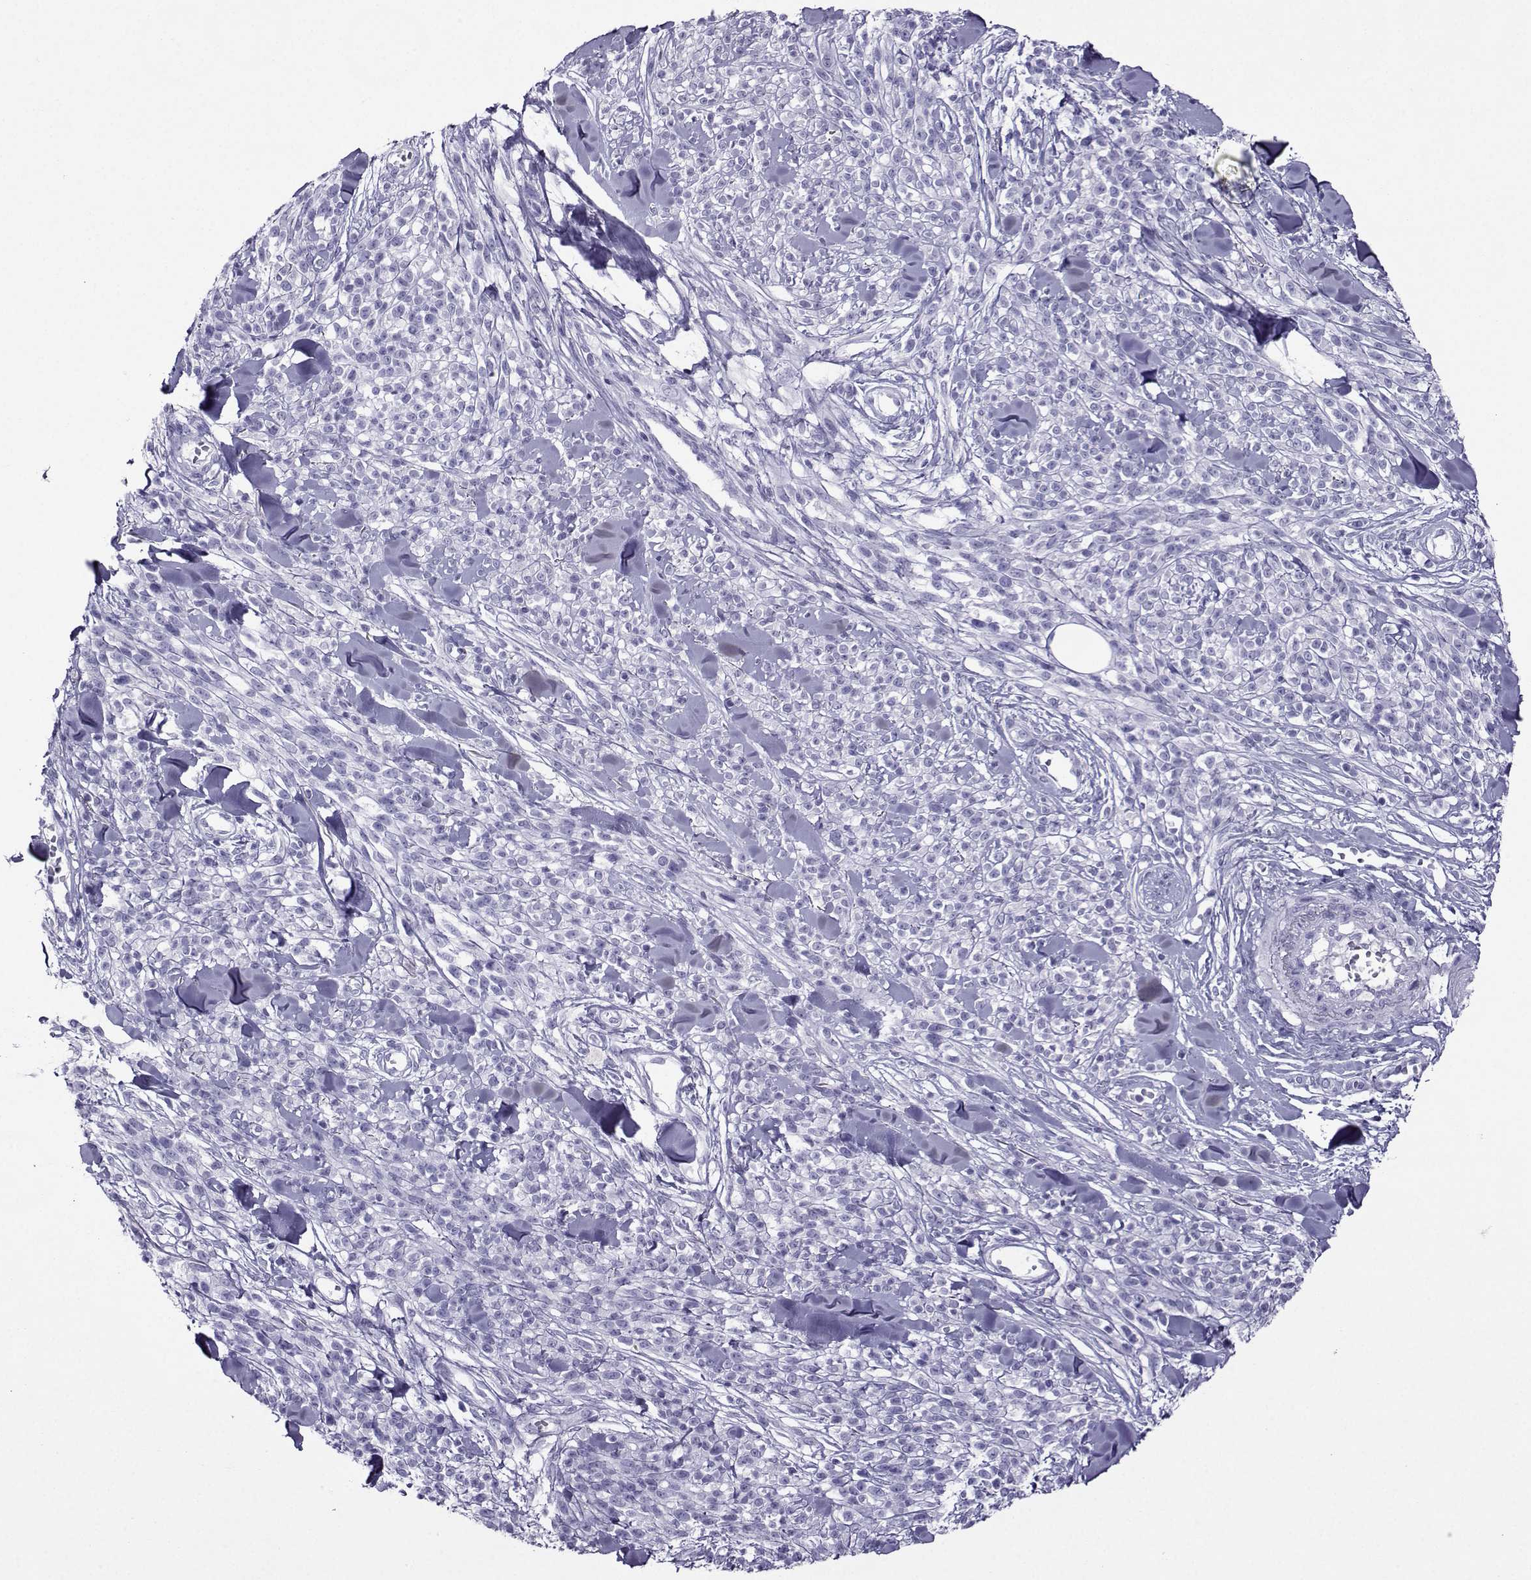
{"staining": {"intensity": "negative", "quantity": "none", "location": "none"}, "tissue": "melanoma", "cell_type": "Tumor cells", "image_type": "cancer", "snomed": [{"axis": "morphology", "description": "Malignant melanoma, NOS"}, {"axis": "topography", "description": "Skin"}, {"axis": "topography", "description": "Skin of trunk"}], "caption": "DAB (3,3'-diaminobenzidine) immunohistochemical staining of melanoma demonstrates no significant expression in tumor cells. (DAB (3,3'-diaminobenzidine) IHC visualized using brightfield microscopy, high magnification).", "gene": "CRYBB1", "patient": {"sex": "male", "age": 74}}